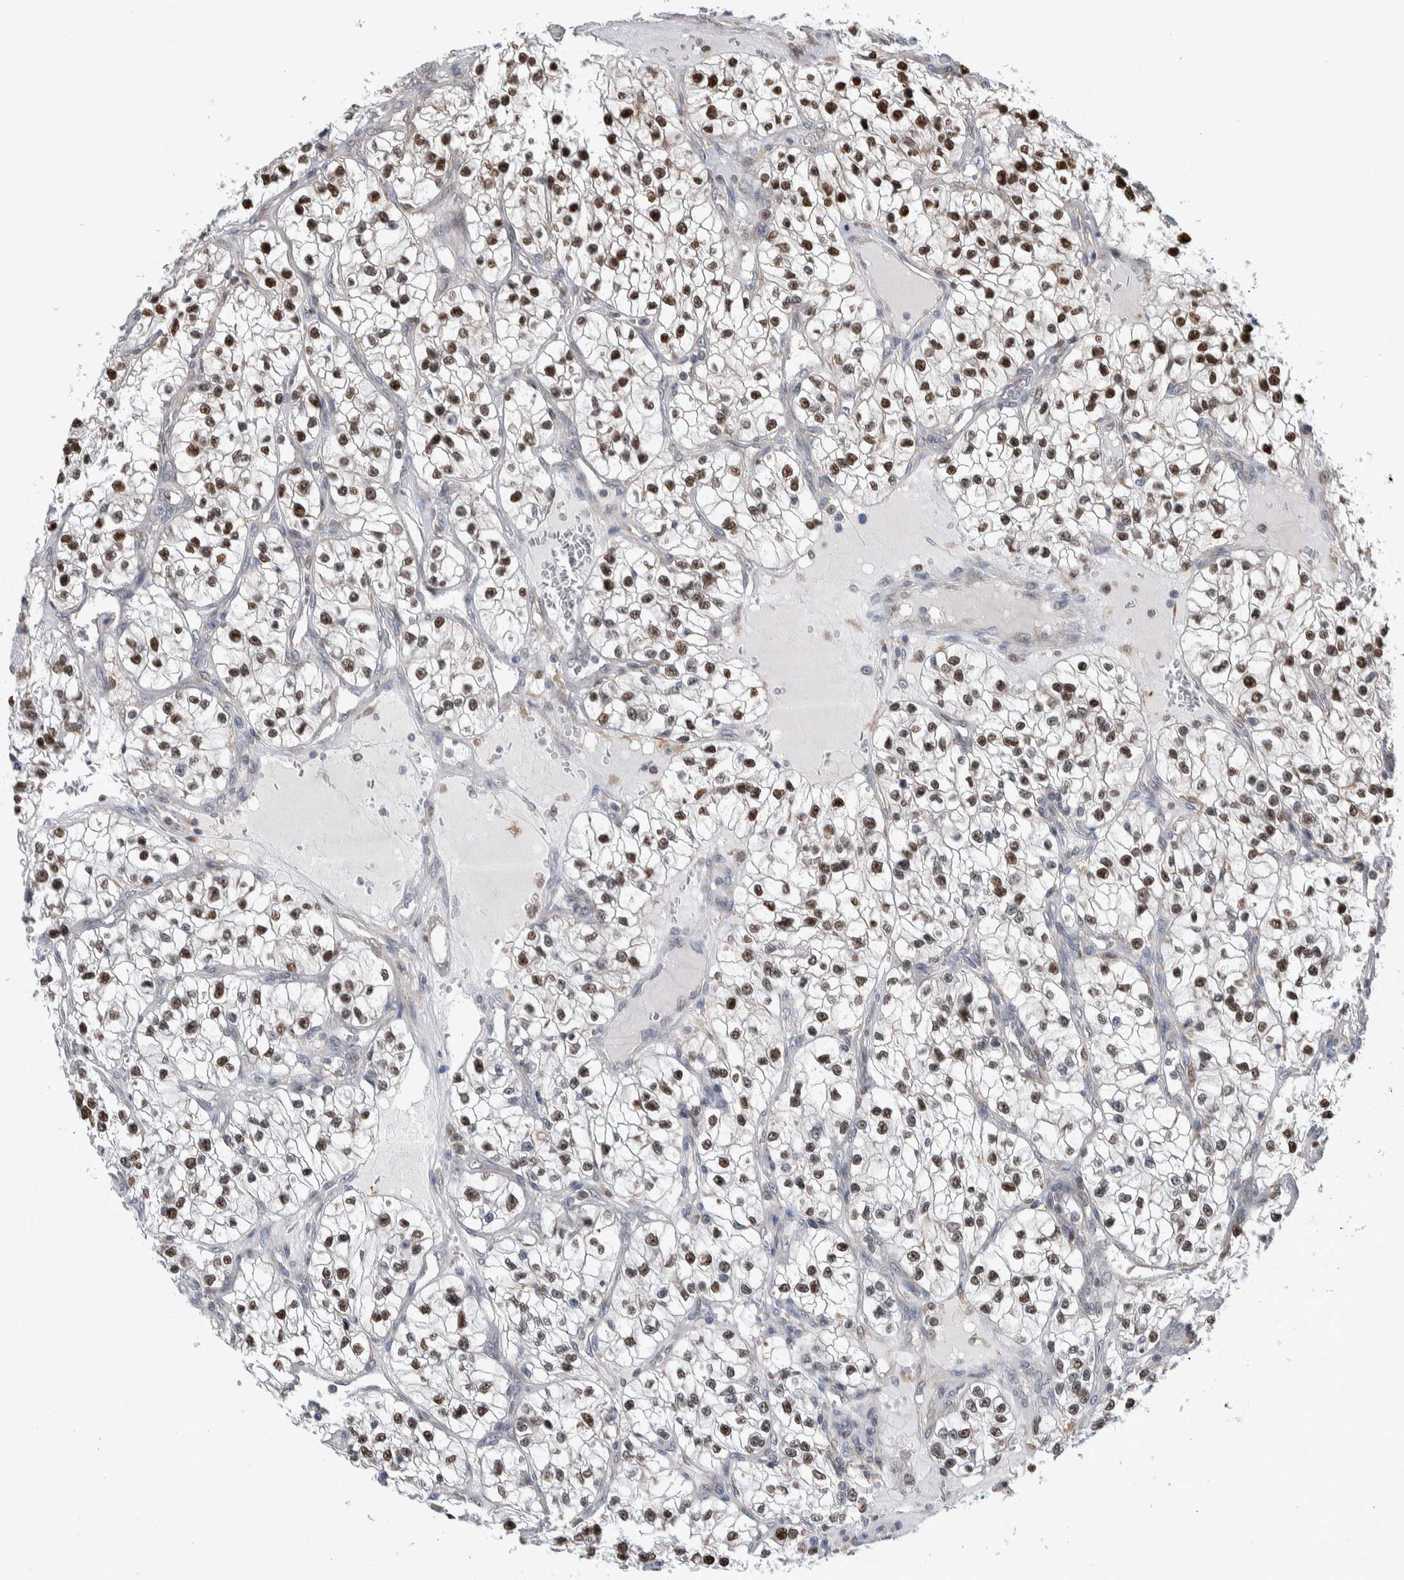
{"staining": {"intensity": "strong", "quantity": ">75%", "location": "nuclear"}, "tissue": "renal cancer", "cell_type": "Tumor cells", "image_type": "cancer", "snomed": [{"axis": "morphology", "description": "Adenocarcinoma, NOS"}, {"axis": "topography", "description": "Kidney"}], "caption": "Immunohistochemistry (IHC) micrograph of adenocarcinoma (renal) stained for a protein (brown), which shows high levels of strong nuclear positivity in approximately >75% of tumor cells.", "gene": "PTPA", "patient": {"sex": "female", "age": 57}}